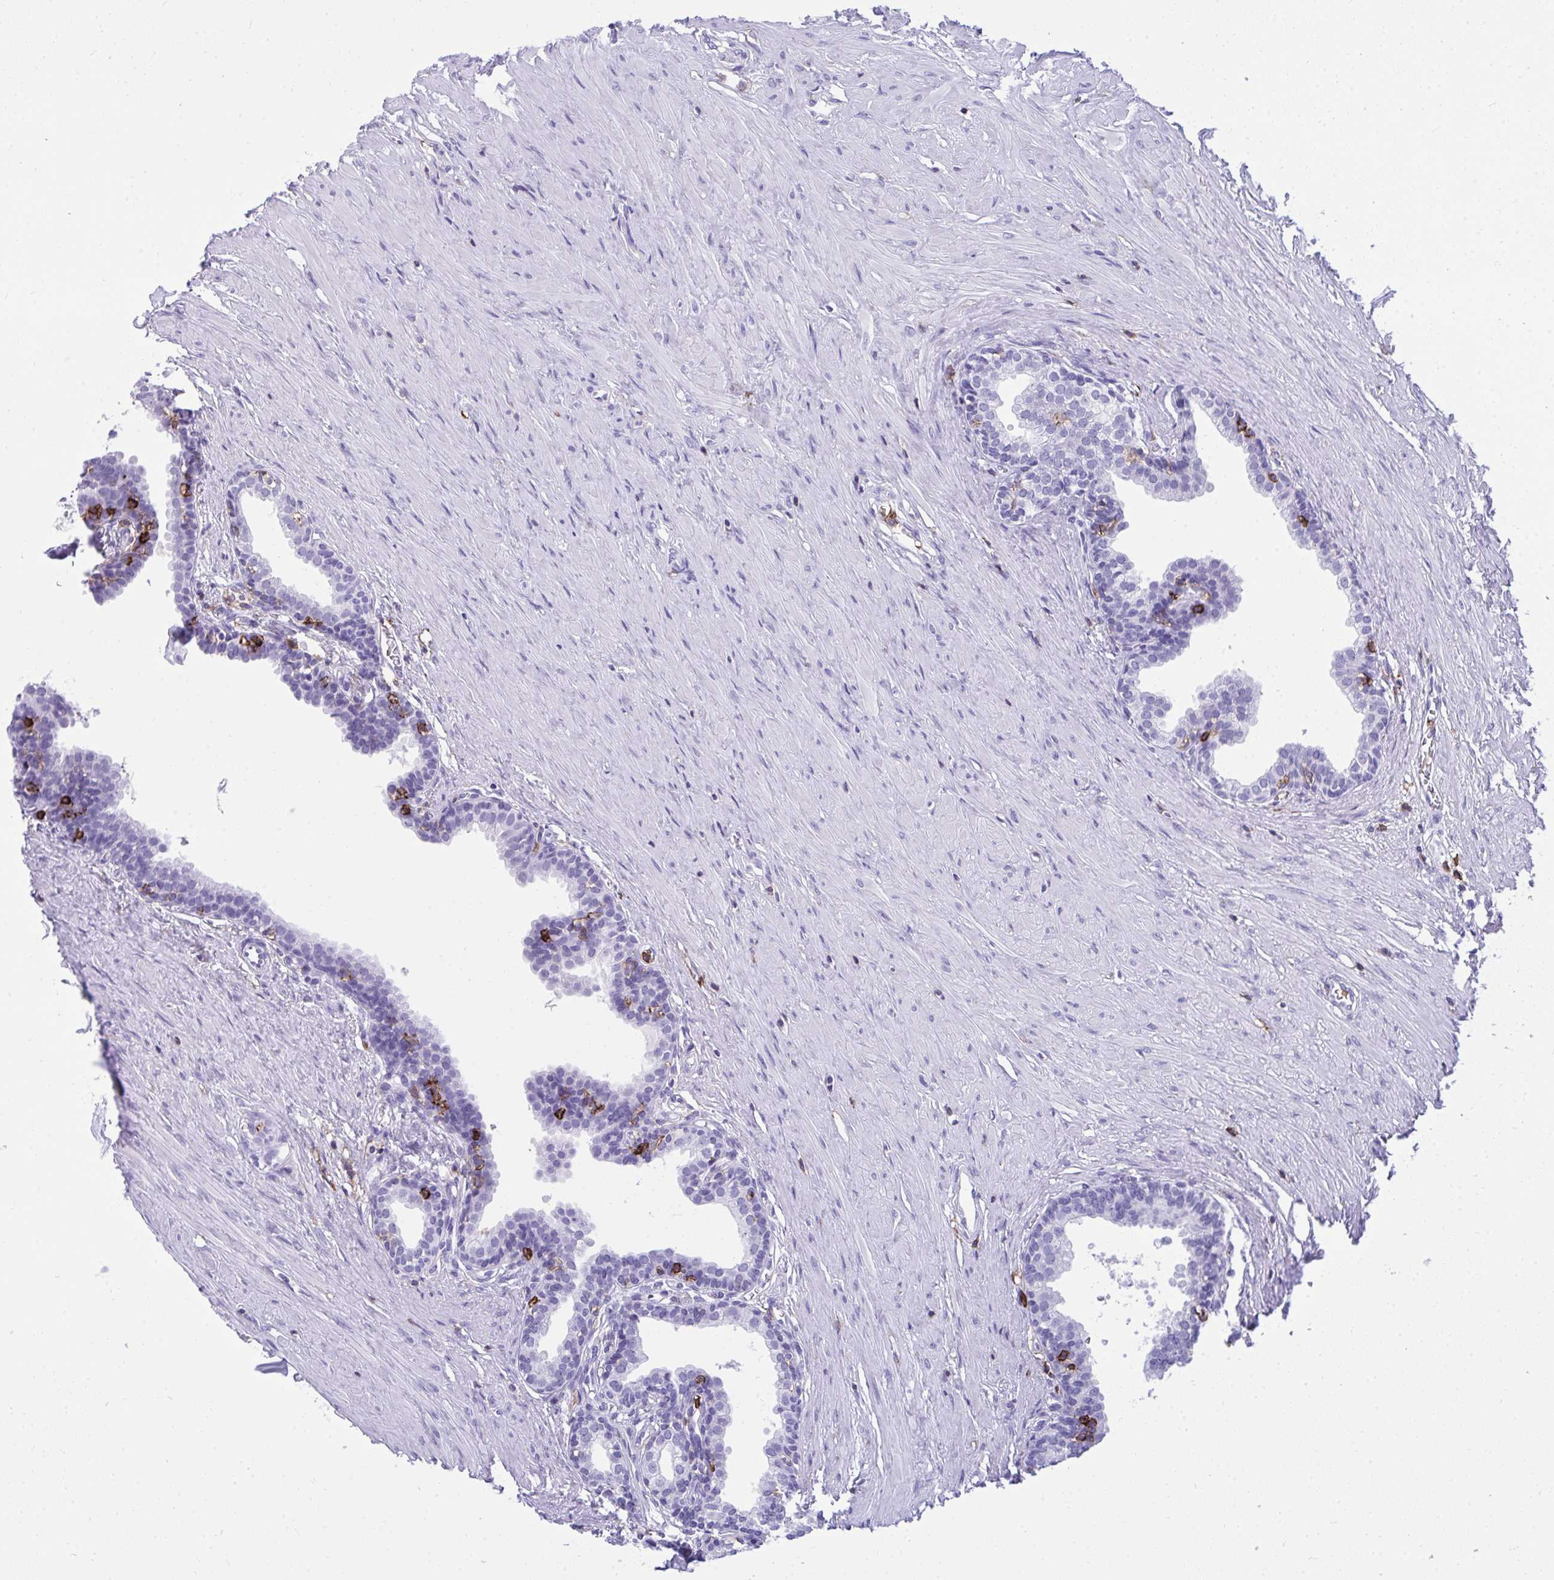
{"staining": {"intensity": "negative", "quantity": "none", "location": "none"}, "tissue": "prostate", "cell_type": "Glandular cells", "image_type": "normal", "snomed": [{"axis": "morphology", "description": "Normal tissue, NOS"}, {"axis": "topography", "description": "Prostate"}, {"axis": "topography", "description": "Peripheral nerve tissue"}], "caption": "Prostate stained for a protein using immunohistochemistry demonstrates no staining glandular cells.", "gene": "SPN", "patient": {"sex": "male", "age": 55}}